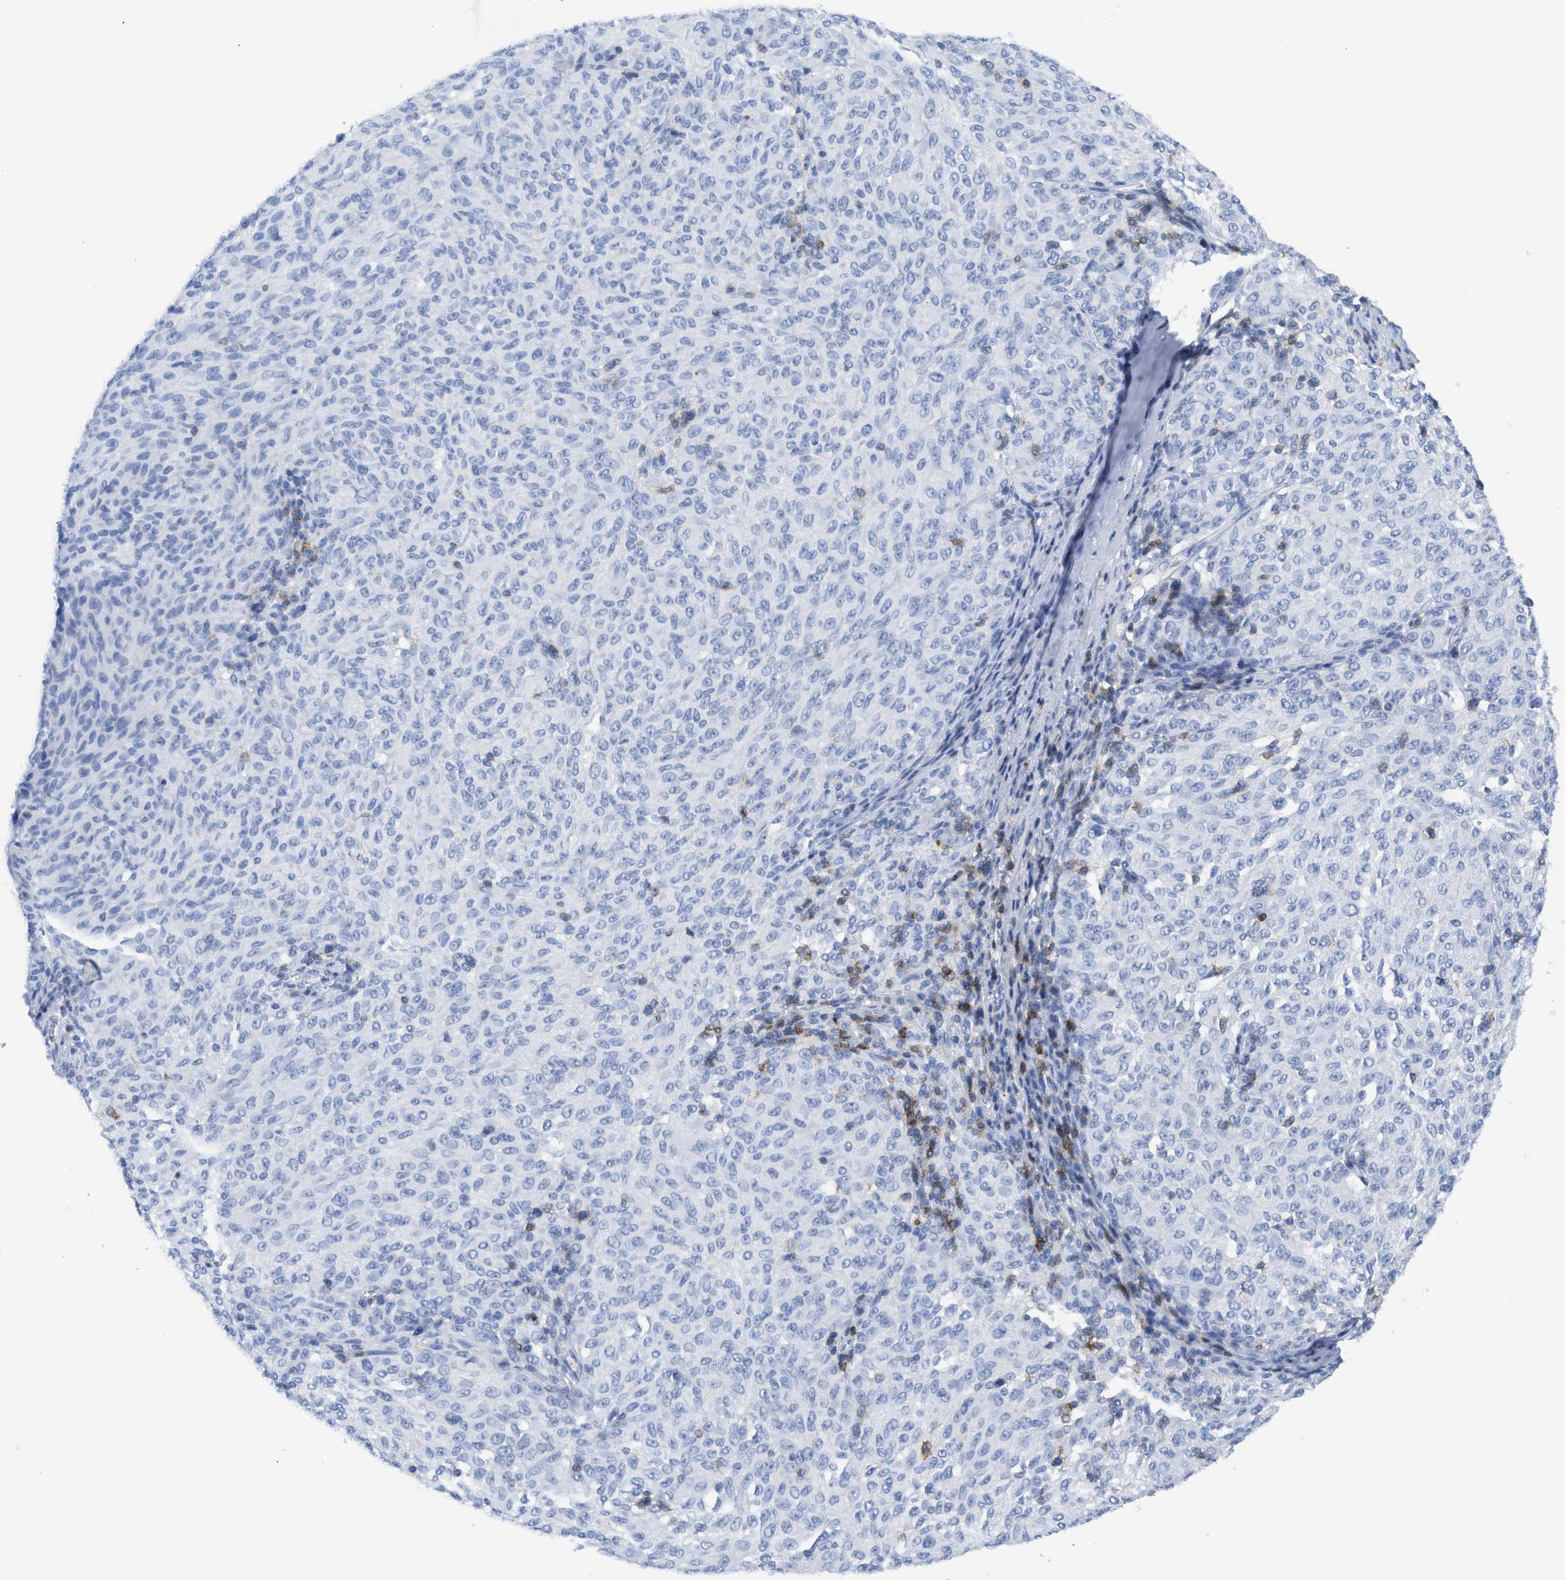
{"staining": {"intensity": "negative", "quantity": "none", "location": "none"}, "tissue": "melanoma", "cell_type": "Tumor cells", "image_type": "cancer", "snomed": [{"axis": "morphology", "description": "Malignant melanoma, NOS"}, {"axis": "topography", "description": "Skin"}], "caption": "The micrograph reveals no significant positivity in tumor cells of melanoma.", "gene": "CD5", "patient": {"sex": "female", "age": 72}}